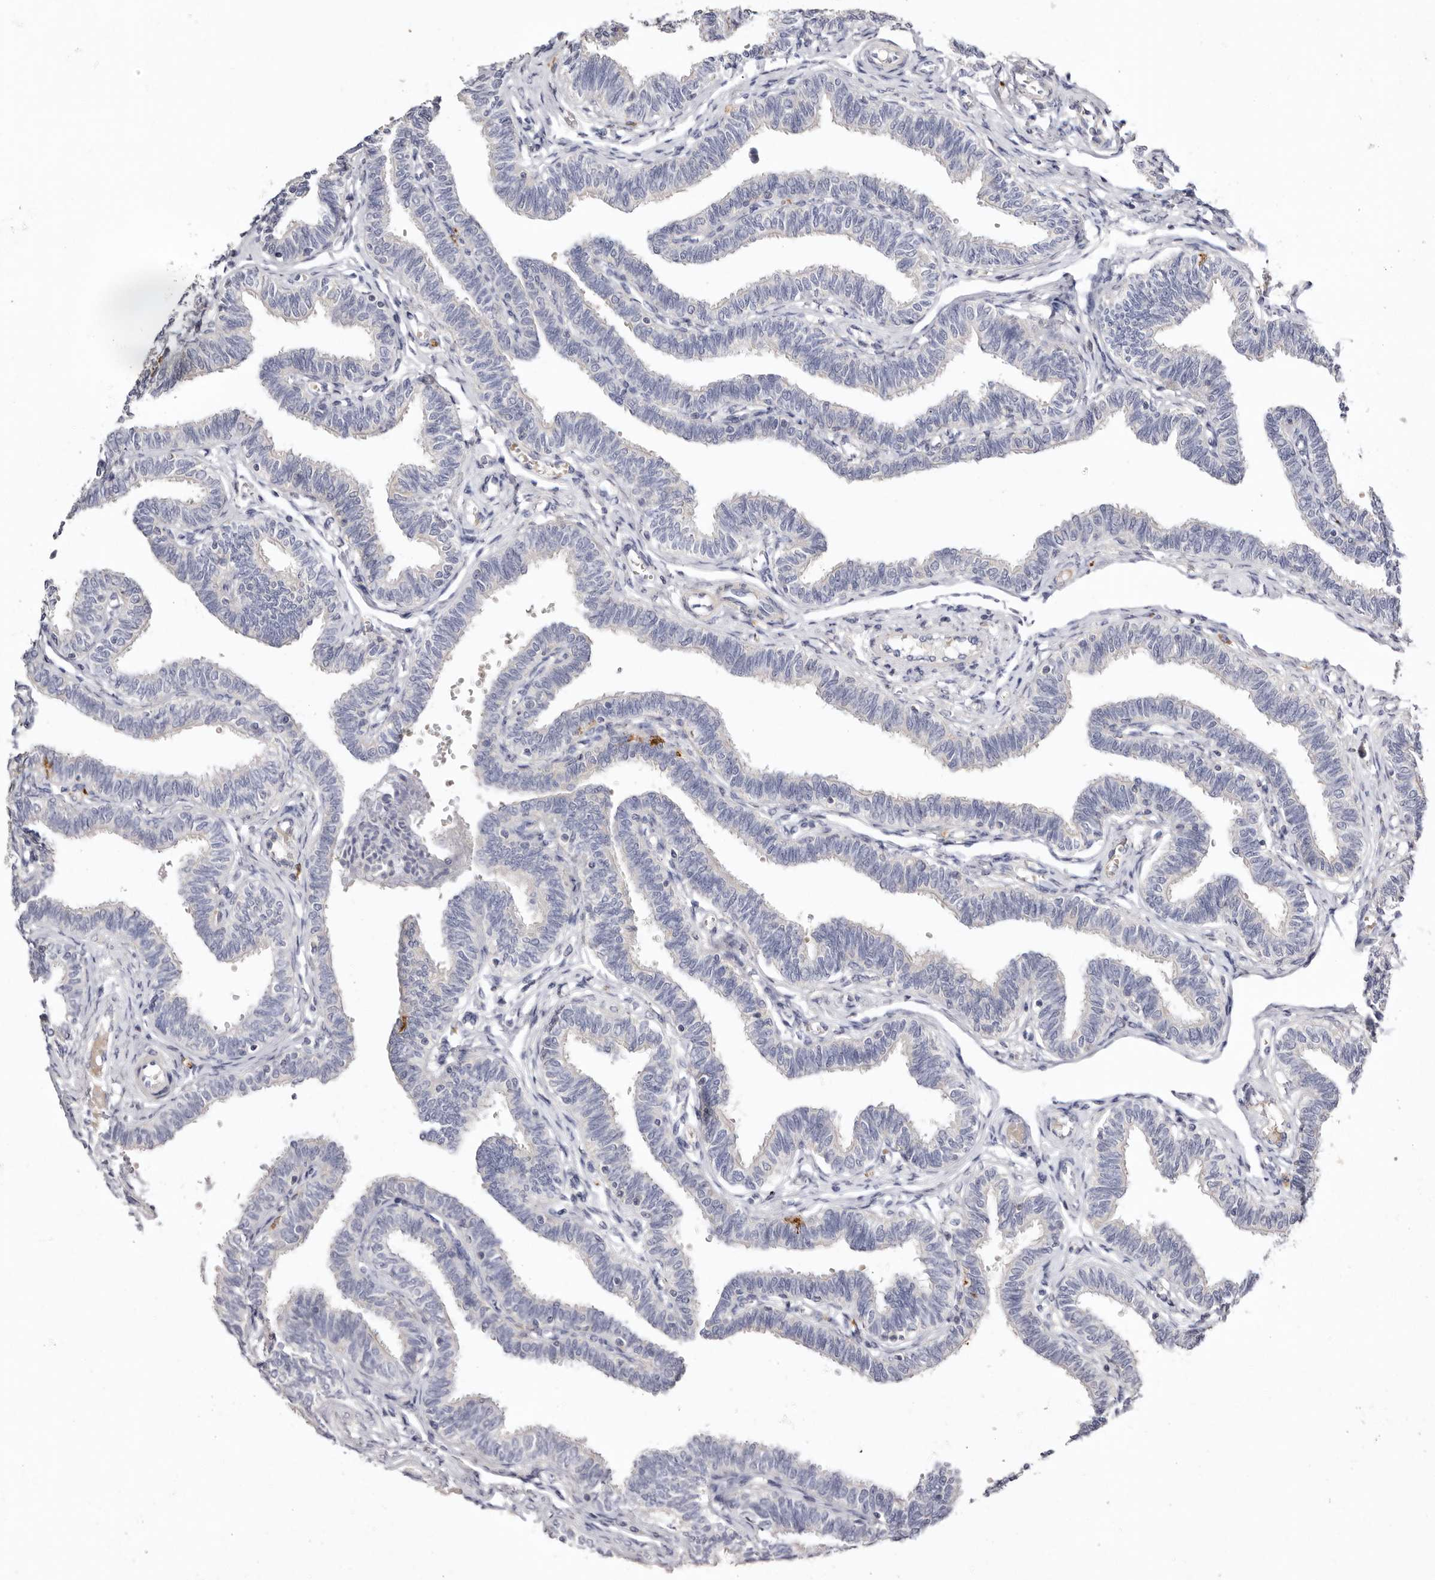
{"staining": {"intensity": "negative", "quantity": "none", "location": "none"}, "tissue": "fallopian tube", "cell_type": "Glandular cells", "image_type": "normal", "snomed": [{"axis": "morphology", "description": "Normal tissue, NOS"}, {"axis": "topography", "description": "Fallopian tube"}, {"axis": "topography", "description": "Ovary"}], "caption": "The histopathology image demonstrates no staining of glandular cells in unremarkable fallopian tube. (IHC, brightfield microscopy, high magnification).", "gene": "S1PR5", "patient": {"sex": "female", "age": 23}}